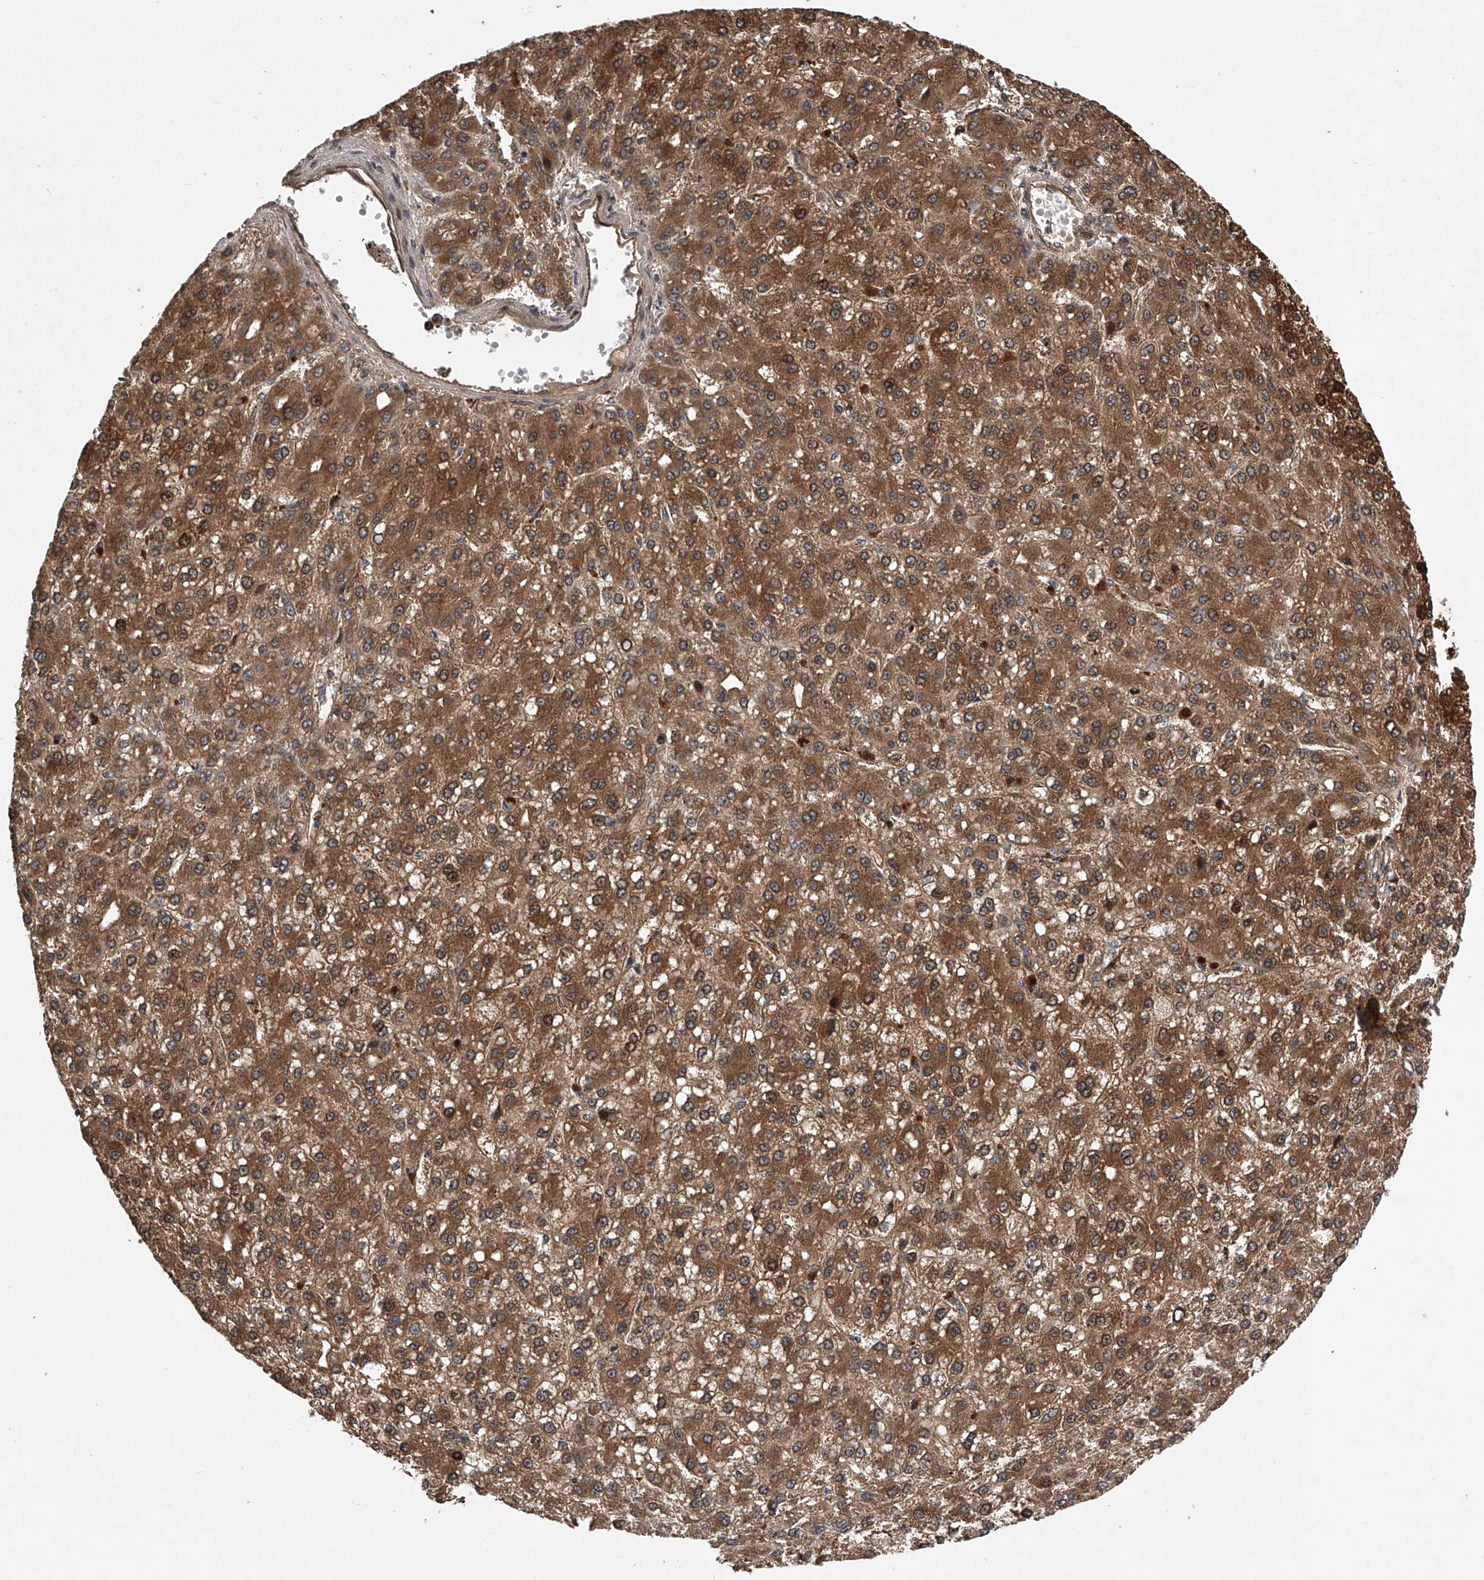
{"staining": {"intensity": "moderate", "quantity": ">75%", "location": "cytoplasmic/membranous"}, "tissue": "liver cancer", "cell_type": "Tumor cells", "image_type": "cancer", "snomed": [{"axis": "morphology", "description": "Carcinoma, Hepatocellular, NOS"}, {"axis": "topography", "description": "Liver"}], "caption": "Hepatocellular carcinoma (liver) tissue reveals moderate cytoplasmic/membranous positivity in about >75% of tumor cells, visualized by immunohistochemistry.", "gene": "MAP3K11", "patient": {"sex": "male", "age": 67}}